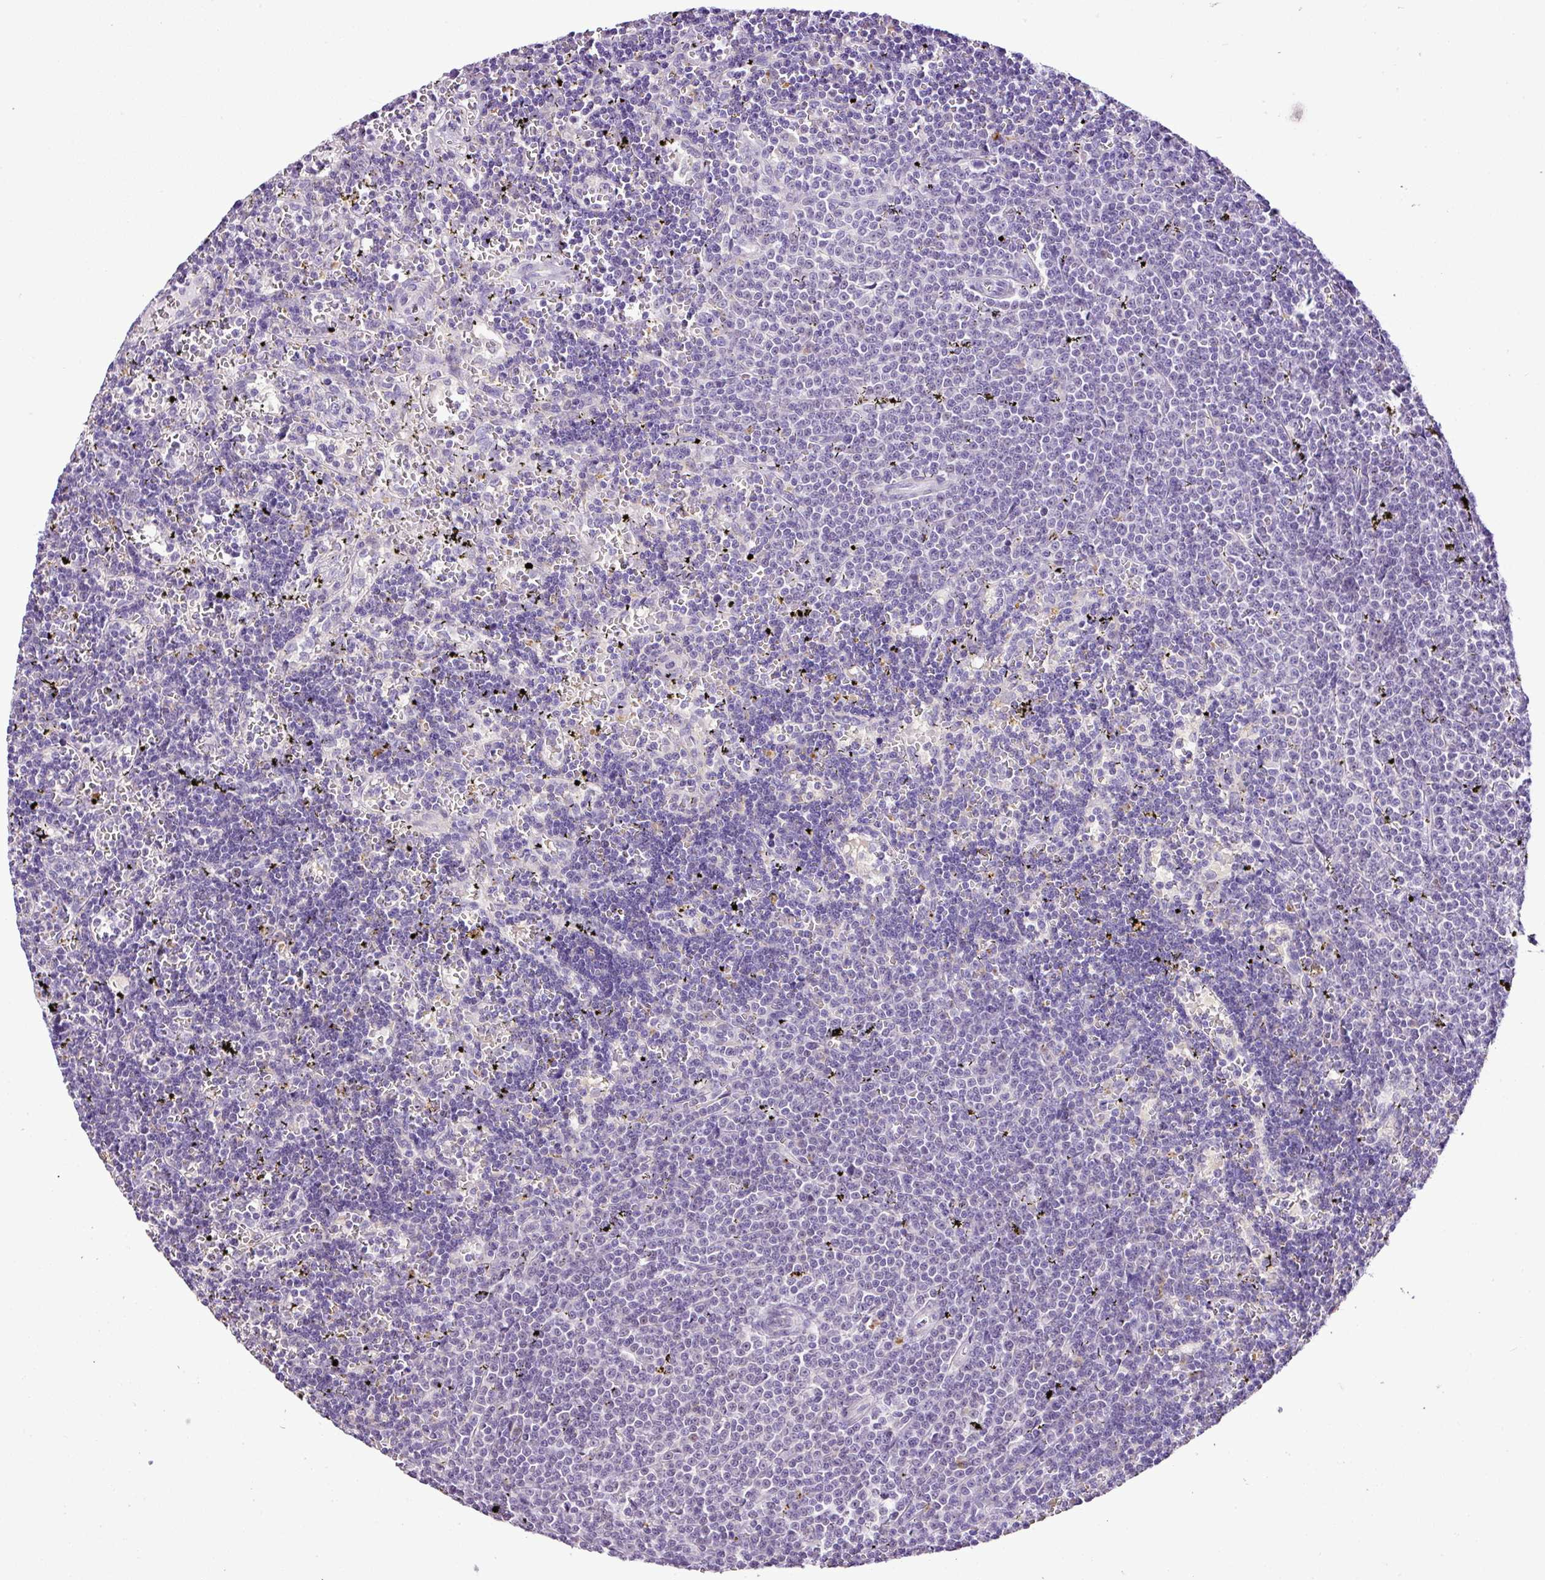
{"staining": {"intensity": "negative", "quantity": "none", "location": "none"}, "tissue": "lymphoma", "cell_type": "Tumor cells", "image_type": "cancer", "snomed": [{"axis": "morphology", "description": "Malignant lymphoma, non-Hodgkin's type, Low grade"}, {"axis": "topography", "description": "Spleen"}], "caption": "Immunohistochemistry micrograph of neoplastic tissue: lymphoma stained with DAB displays no significant protein expression in tumor cells.", "gene": "ESR1", "patient": {"sex": "male", "age": 60}}